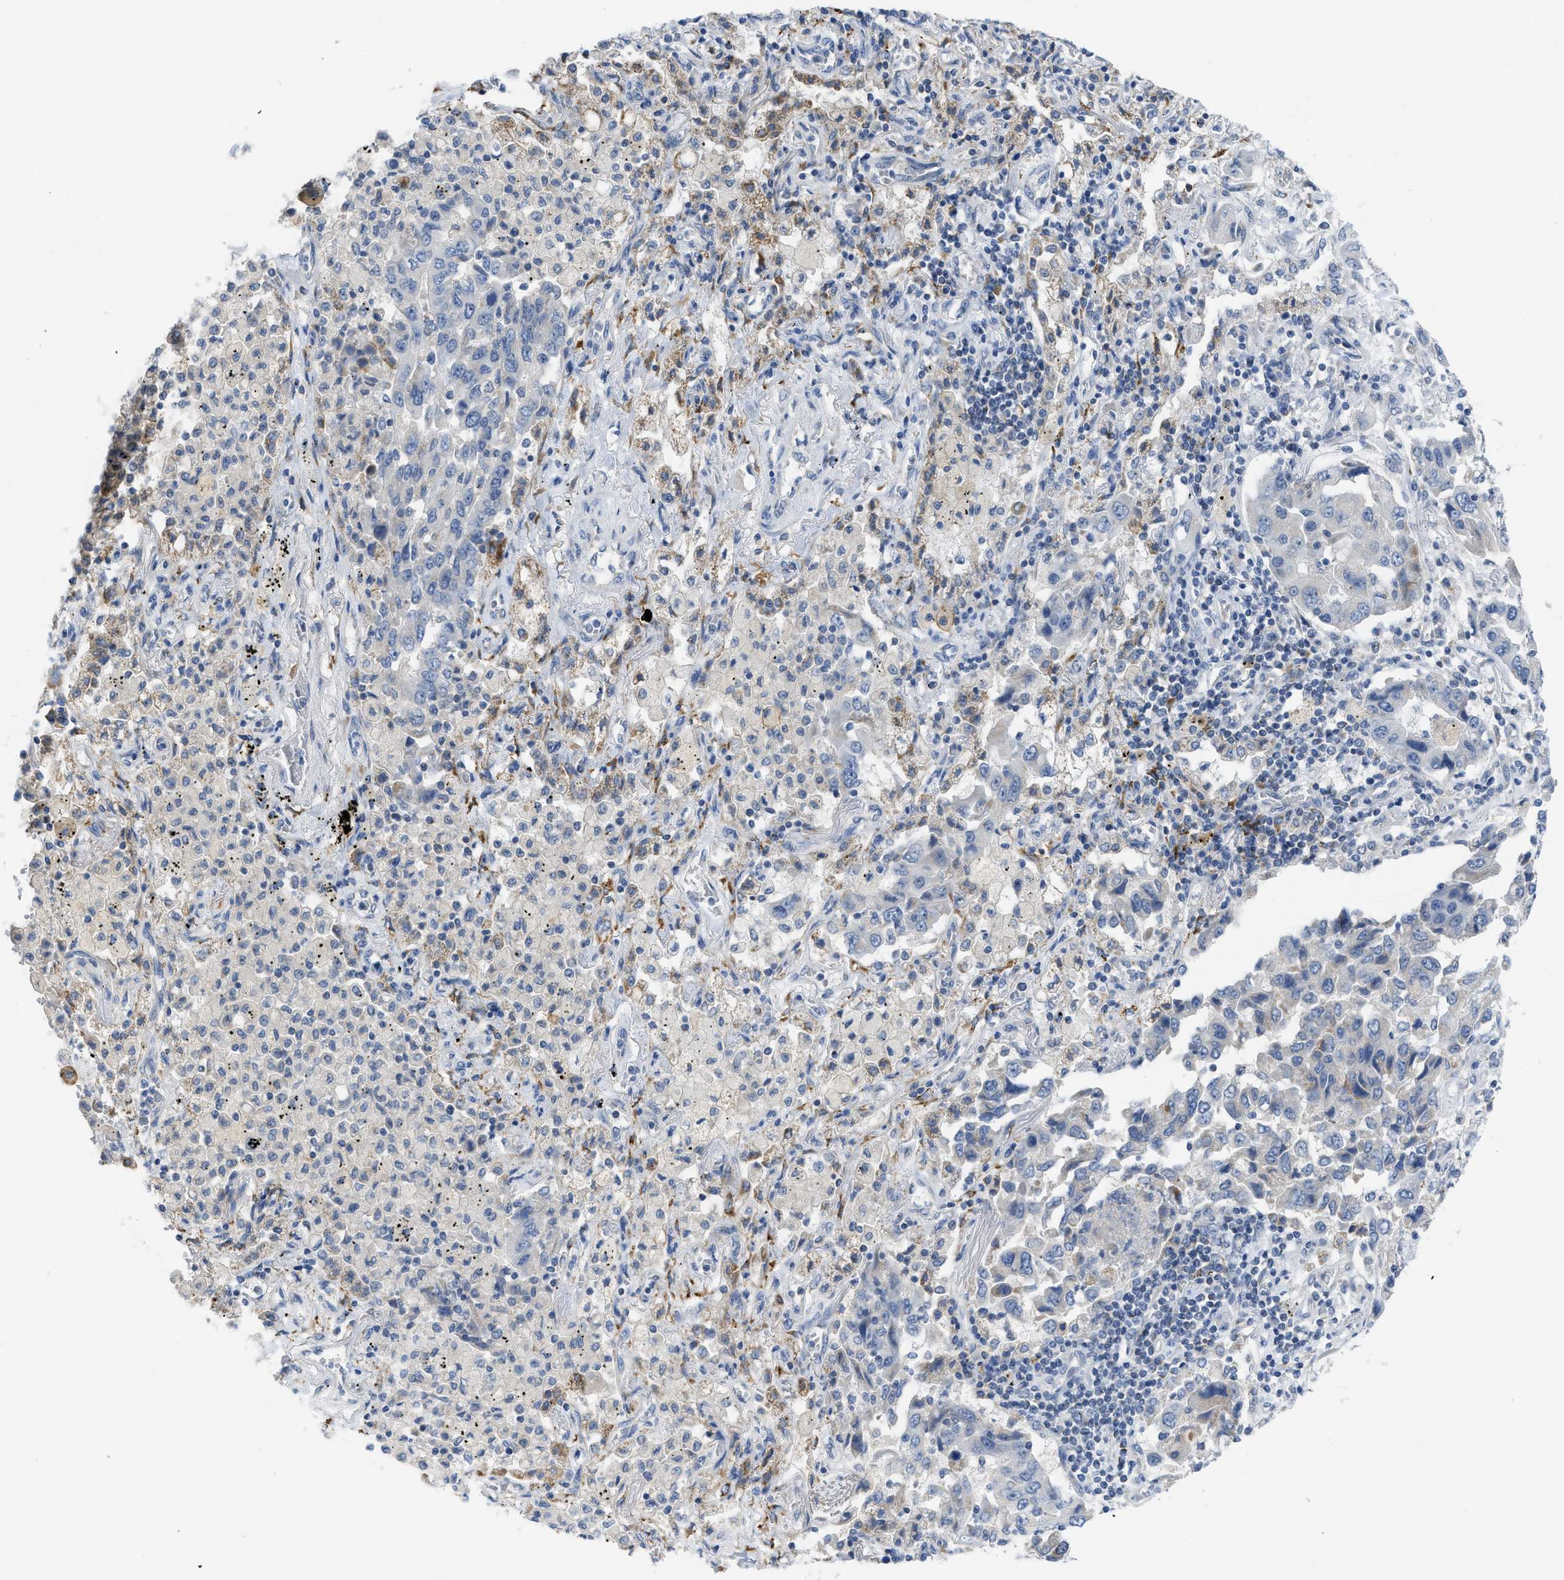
{"staining": {"intensity": "negative", "quantity": "none", "location": "none"}, "tissue": "lung cancer", "cell_type": "Tumor cells", "image_type": "cancer", "snomed": [{"axis": "morphology", "description": "Adenocarcinoma, NOS"}, {"axis": "topography", "description": "Lung"}], "caption": "The immunohistochemistry (IHC) photomicrograph has no significant positivity in tumor cells of lung cancer tissue.", "gene": "GATD3", "patient": {"sex": "female", "age": 65}}